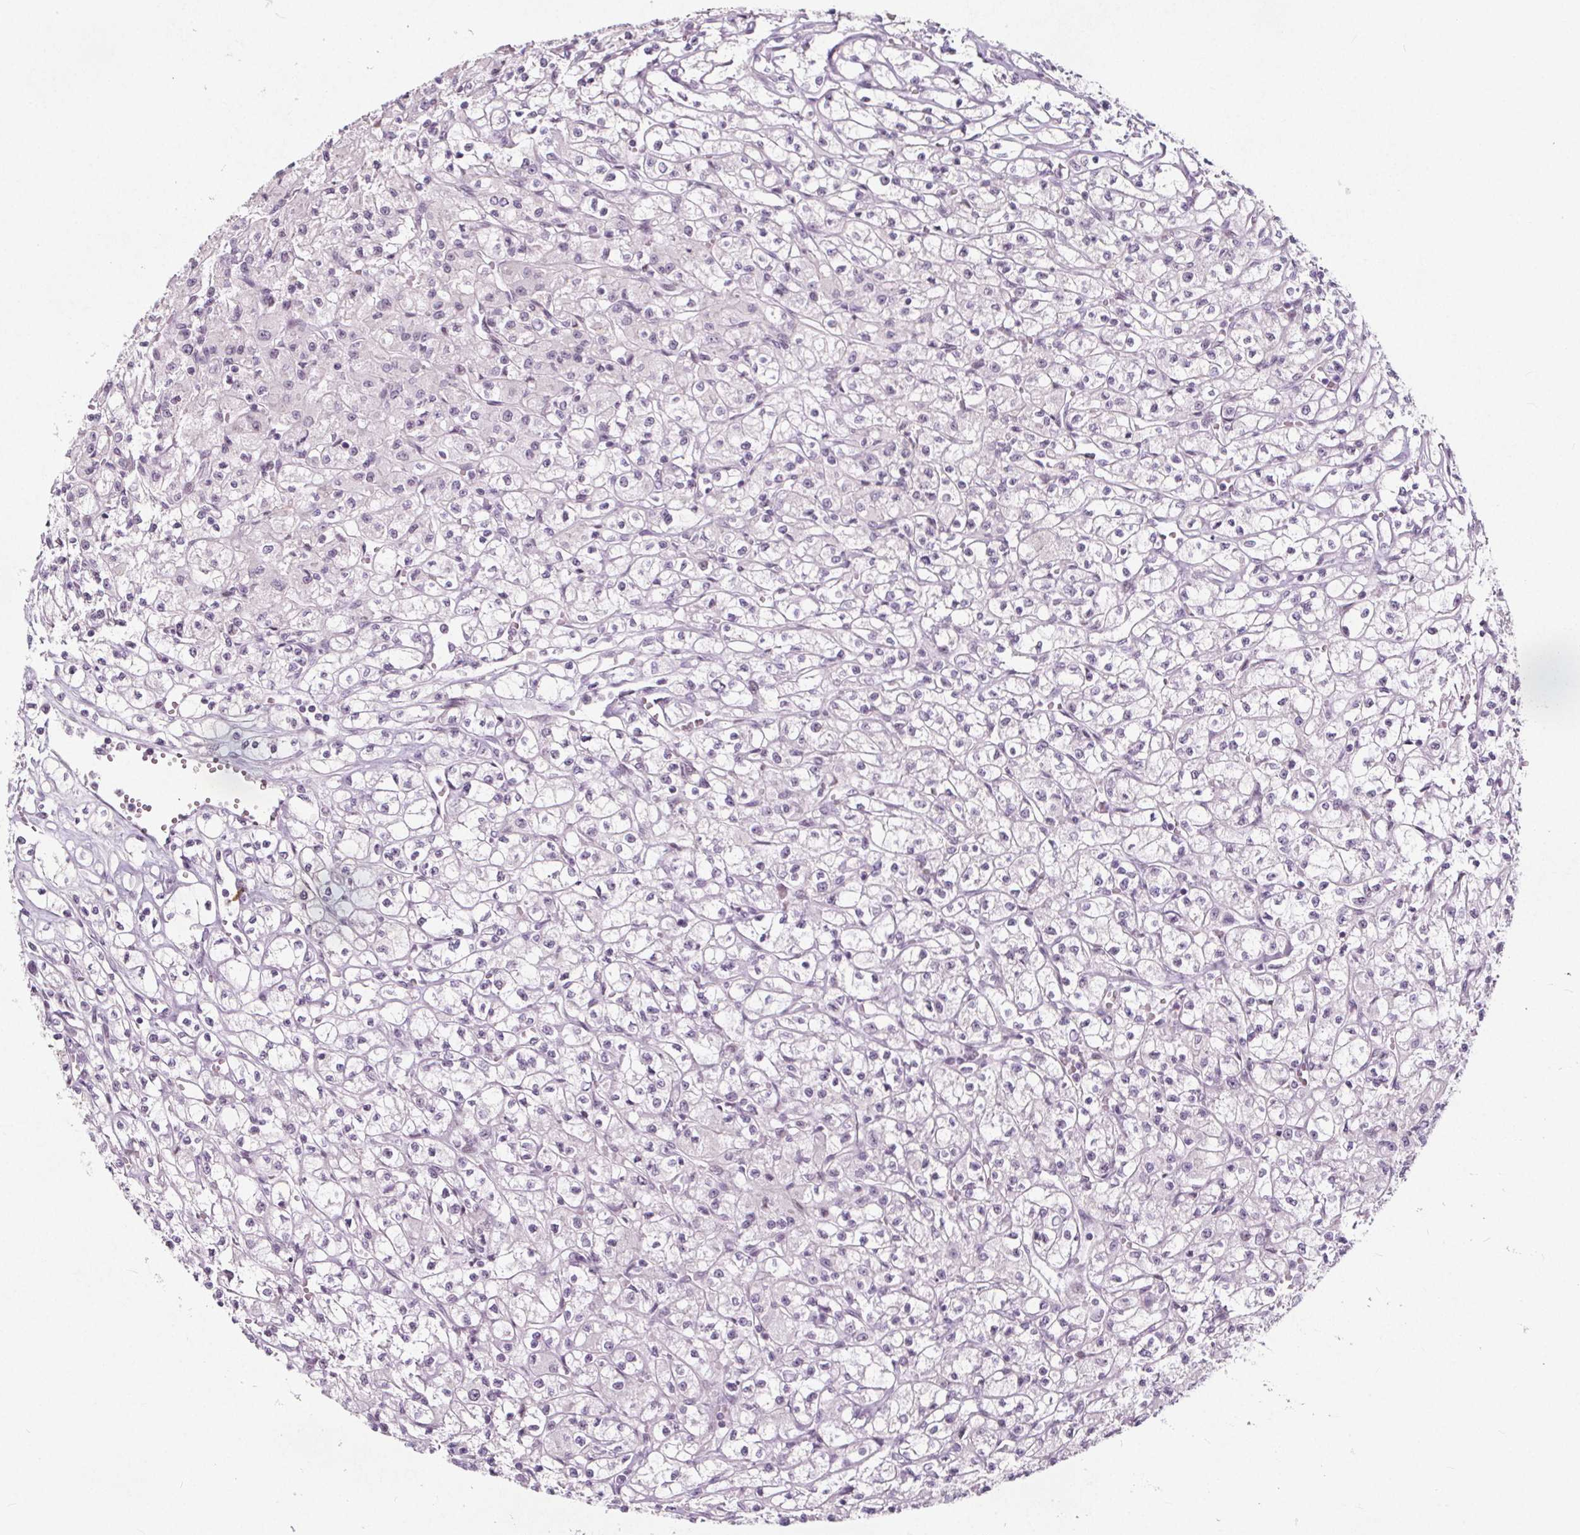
{"staining": {"intensity": "negative", "quantity": "none", "location": "none"}, "tissue": "renal cancer", "cell_type": "Tumor cells", "image_type": "cancer", "snomed": [{"axis": "morphology", "description": "Adenocarcinoma, NOS"}, {"axis": "topography", "description": "Kidney"}], "caption": "High power microscopy image of an IHC photomicrograph of adenocarcinoma (renal), revealing no significant expression in tumor cells.", "gene": "TAF6L", "patient": {"sex": "female", "age": 70}}